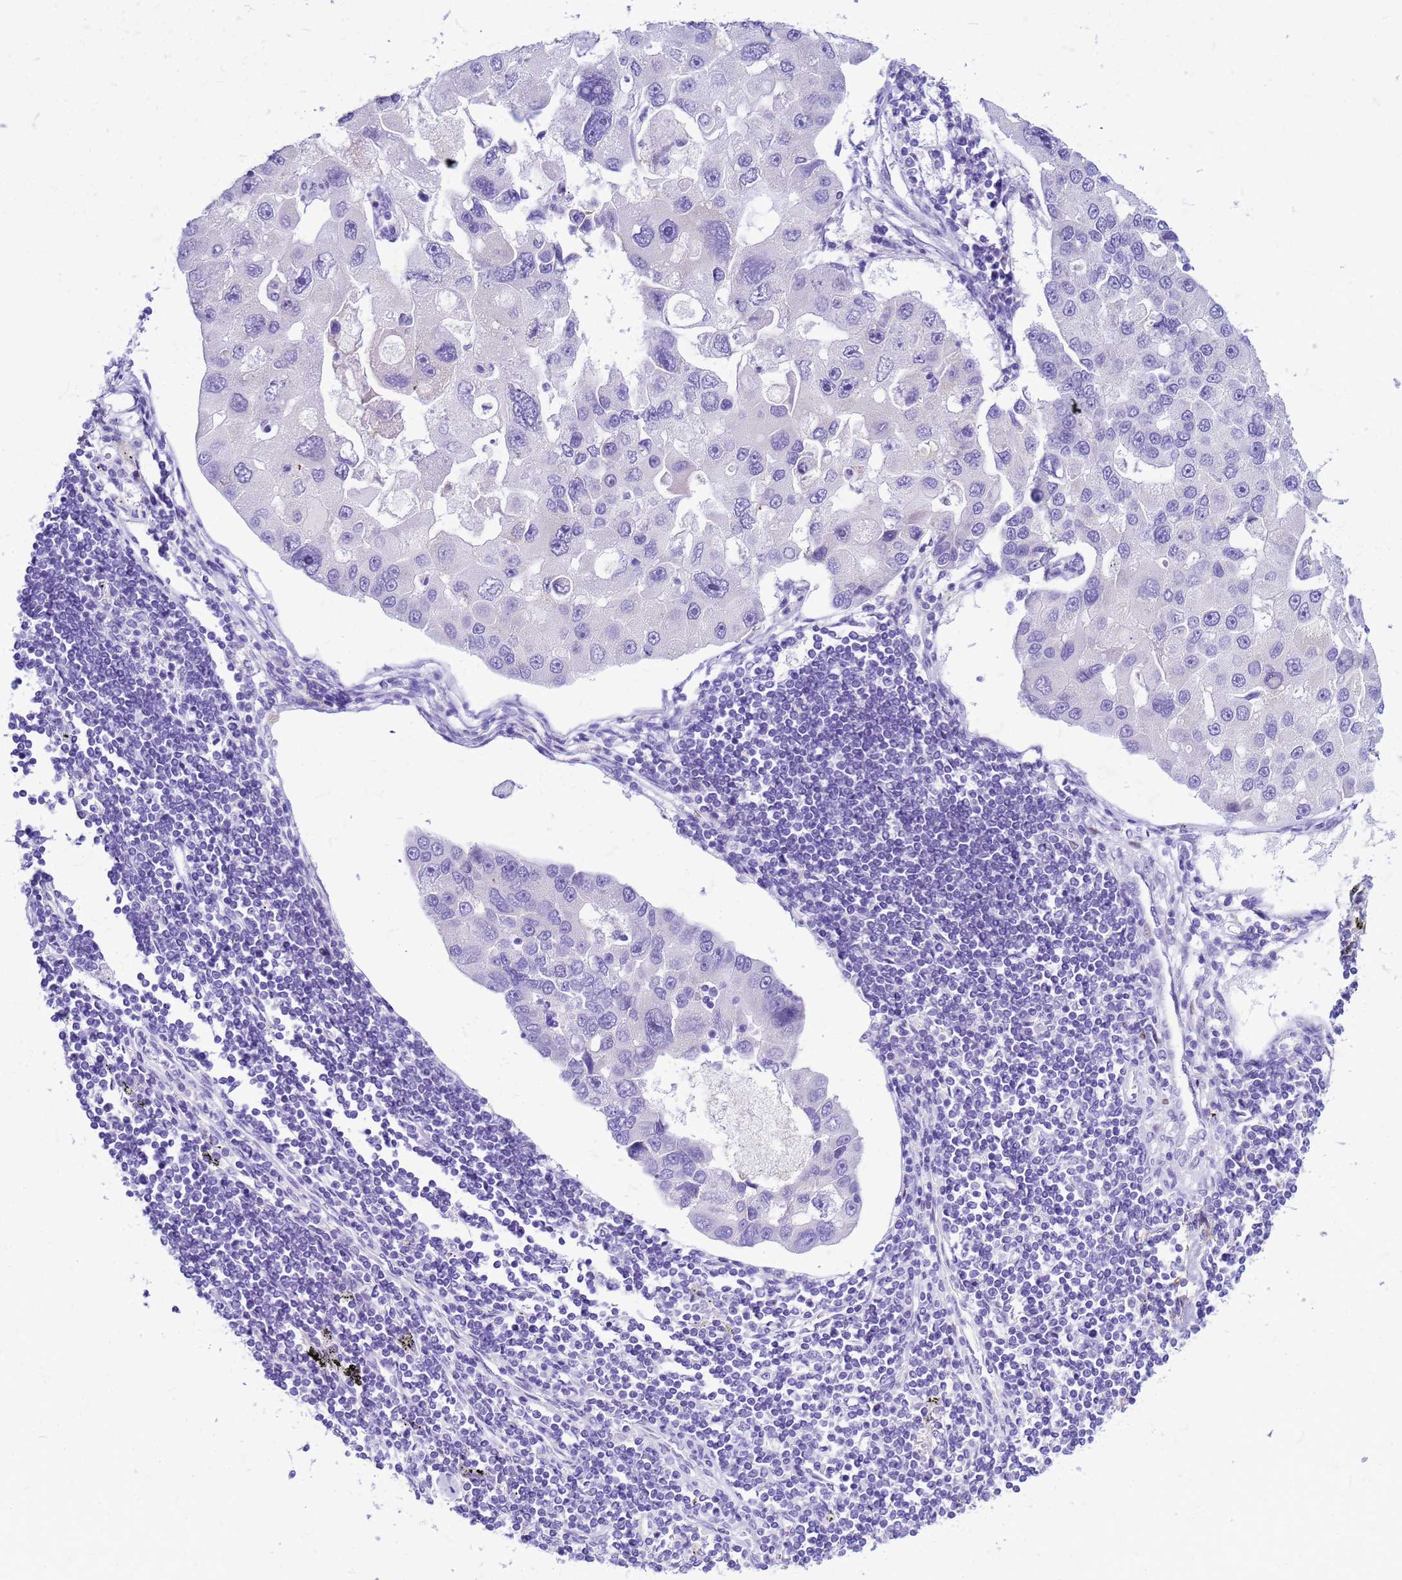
{"staining": {"intensity": "negative", "quantity": "none", "location": "none"}, "tissue": "lung cancer", "cell_type": "Tumor cells", "image_type": "cancer", "snomed": [{"axis": "morphology", "description": "Adenocarcinoma, NOS"}, {"axis": "topography", "description": "Lung"}], "caption": "DAB (3,3'-diaminobenzidine) immunohistochemical staining of lung adenocarcinoma shows no significant positivity in tumor cells.", "gene": "CFAP100", "patient": {"sex": "female", "age": 54}}